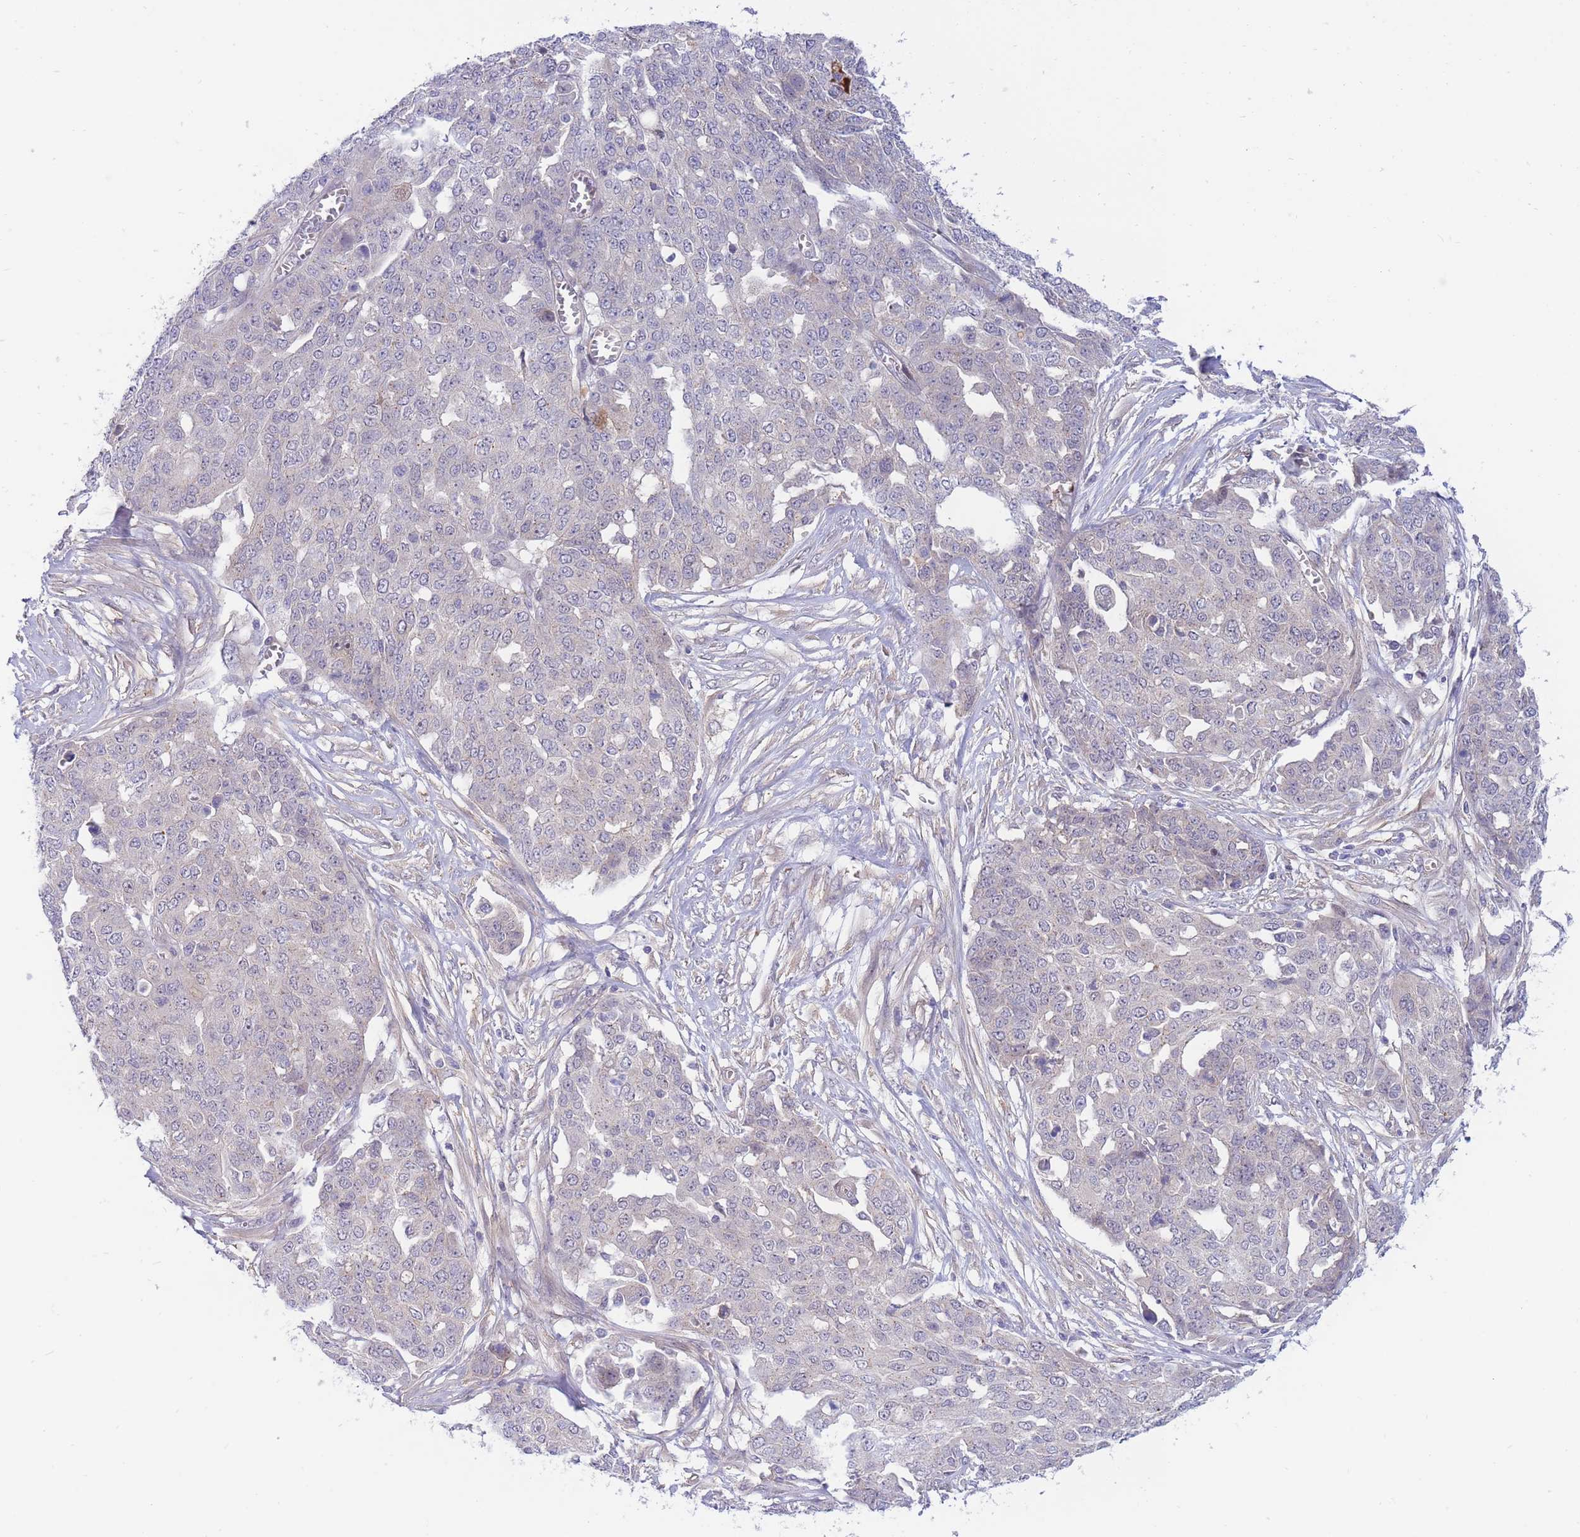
{"staining": {"intensity": "negative", "quantity": "none", "location": "none"}, "tissue": "ovarian cancer", "cell_type": "Tumor cells", "image_type": "cancer", "snomed": [{"axis": "morphology", "description": "Cystadenocarcinoma, serous, NOS"}, {"axis": "topography", "description": "Soft tissue"}, {"axis": "topography", "description": "Ovary"}], "caption": "High magnification brightfield microscopy of ovarian cancer stained with DAB (3,3'-diaminobenzidine) (brown) and counterstained with hematoxylin (blue): tumor cells show no significant expression. (Stains: DAB (3,3'-diaminobenzidine) immunohistochemistry with hematoxylin counter stain, Microscopy: brightfield microscopy at high magnification).", "gene": "APOL4", "patient": {"sex": "female", "age": 57}}